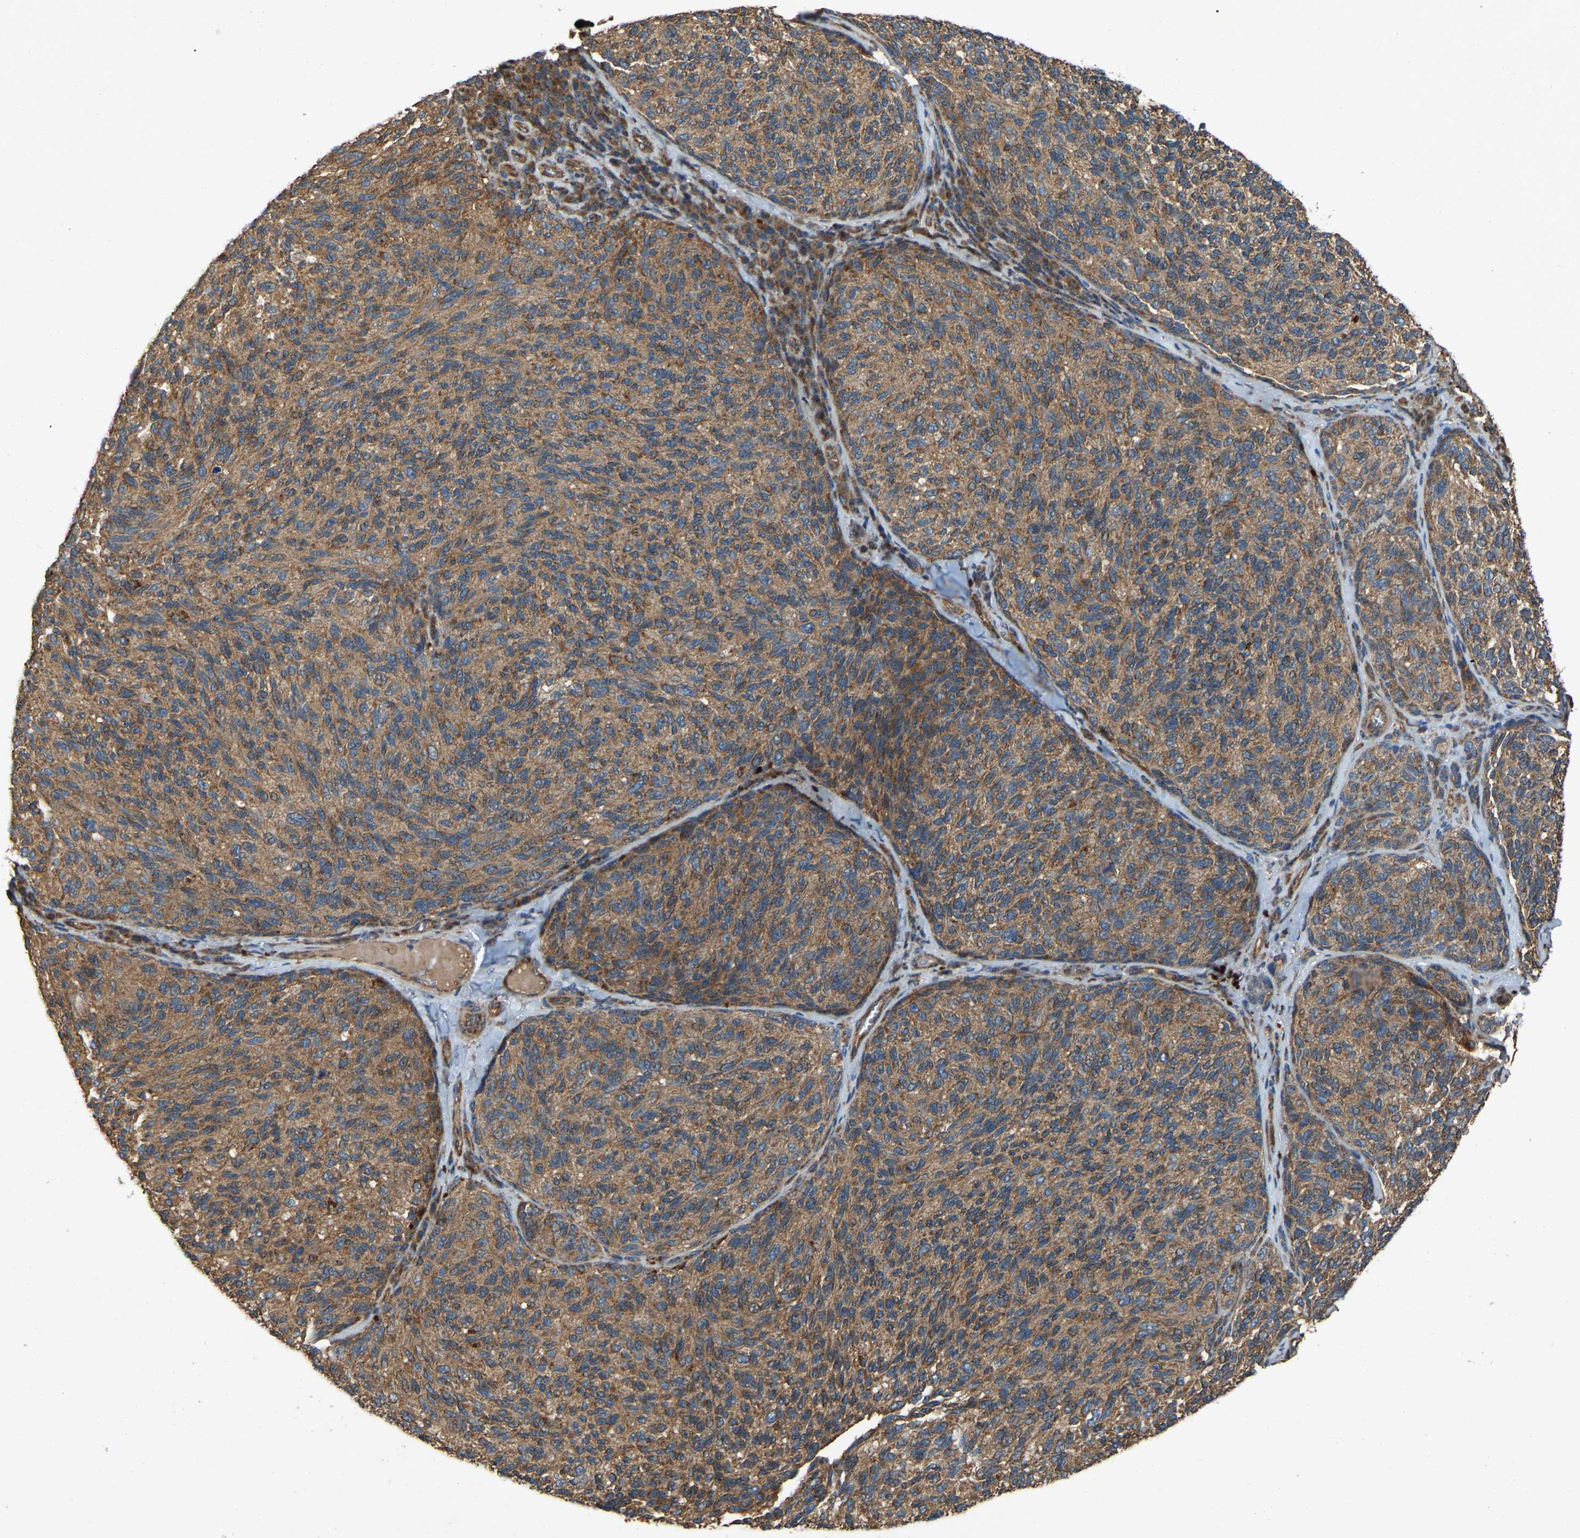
{"staining": {"intensity": "moderate", "quantity": ">75%", "location": "cytoplasmic/membranous"}, "tissue": "melanoma", "cell_type": "Tumor cells", "image_type": "cancer", "snomed": [{"axis": "morphology", "description": "Malignant melanoma, NOS"}, {"axis": "topography", "description": "Skin"}], "caption": "Malignant melanoma stained for a protein shows moderate cytoplasmic/membranous positivity in tumor cells. (Brightfield microscopy of DAB IHC at high magnification).", "gene": "SAMD9L", "patient": {"sex": "female", "age": 73}}